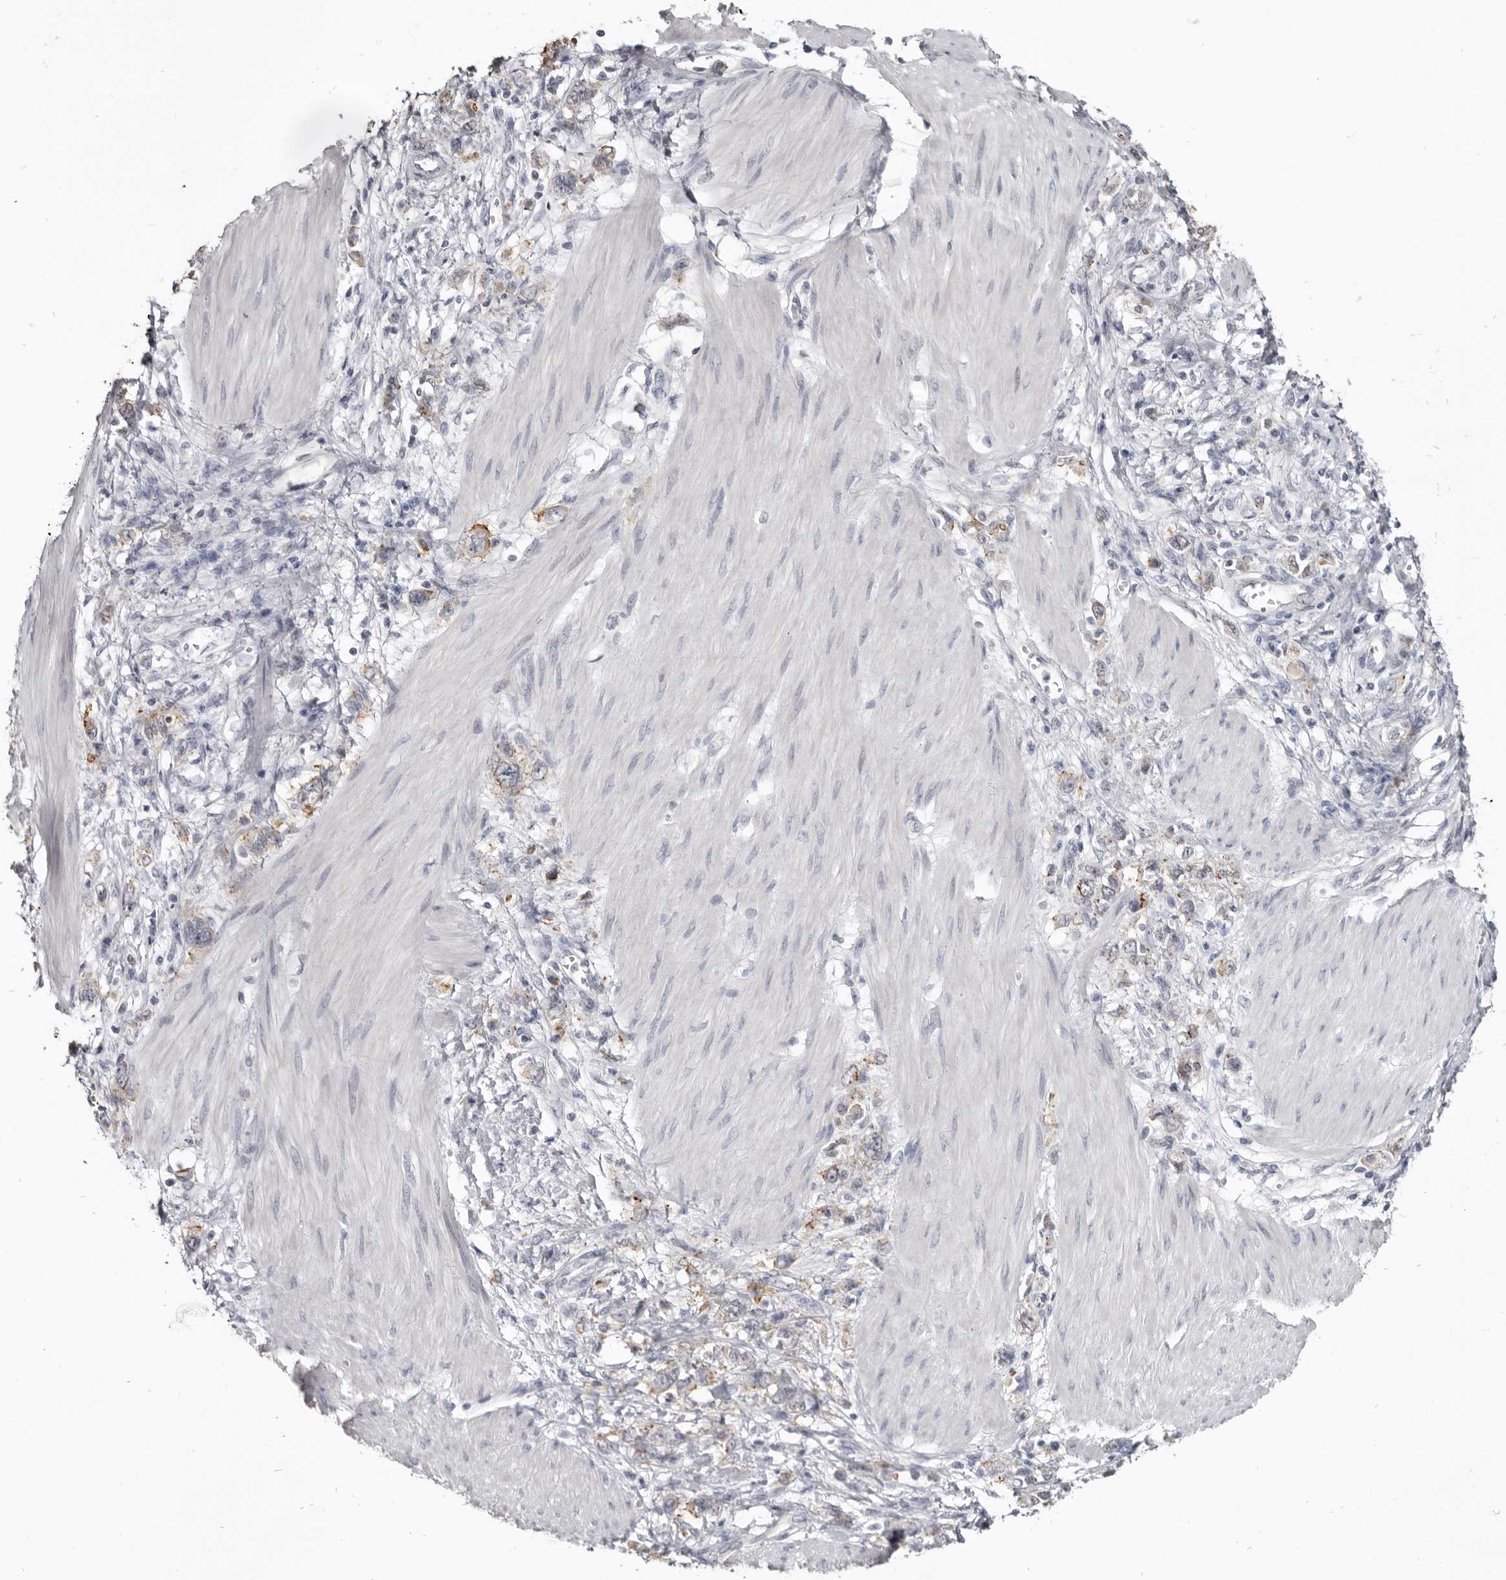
{"staining": {"intensity": "moderate", "quantity": "25%-75%", "location": "cytoplasmic/membranous"}, "tissue": "stomach cancer", "cell_type": "Tumor cells", "image_type": "cancer", "snomed": [{"axis": "morphology", "description": "Adenocarcinoma, NOS"}, {"axis": "topography", "description": "Stomach"}], "caption": "A photomicrograph of human stomach cancer (adenocarcinoma) stained for a protein demonstrates moderate cytoplasmic/membranous brown staining in tumor cells.", "gene": "CGN", "patient": {"sex": "female", "age": 76}}